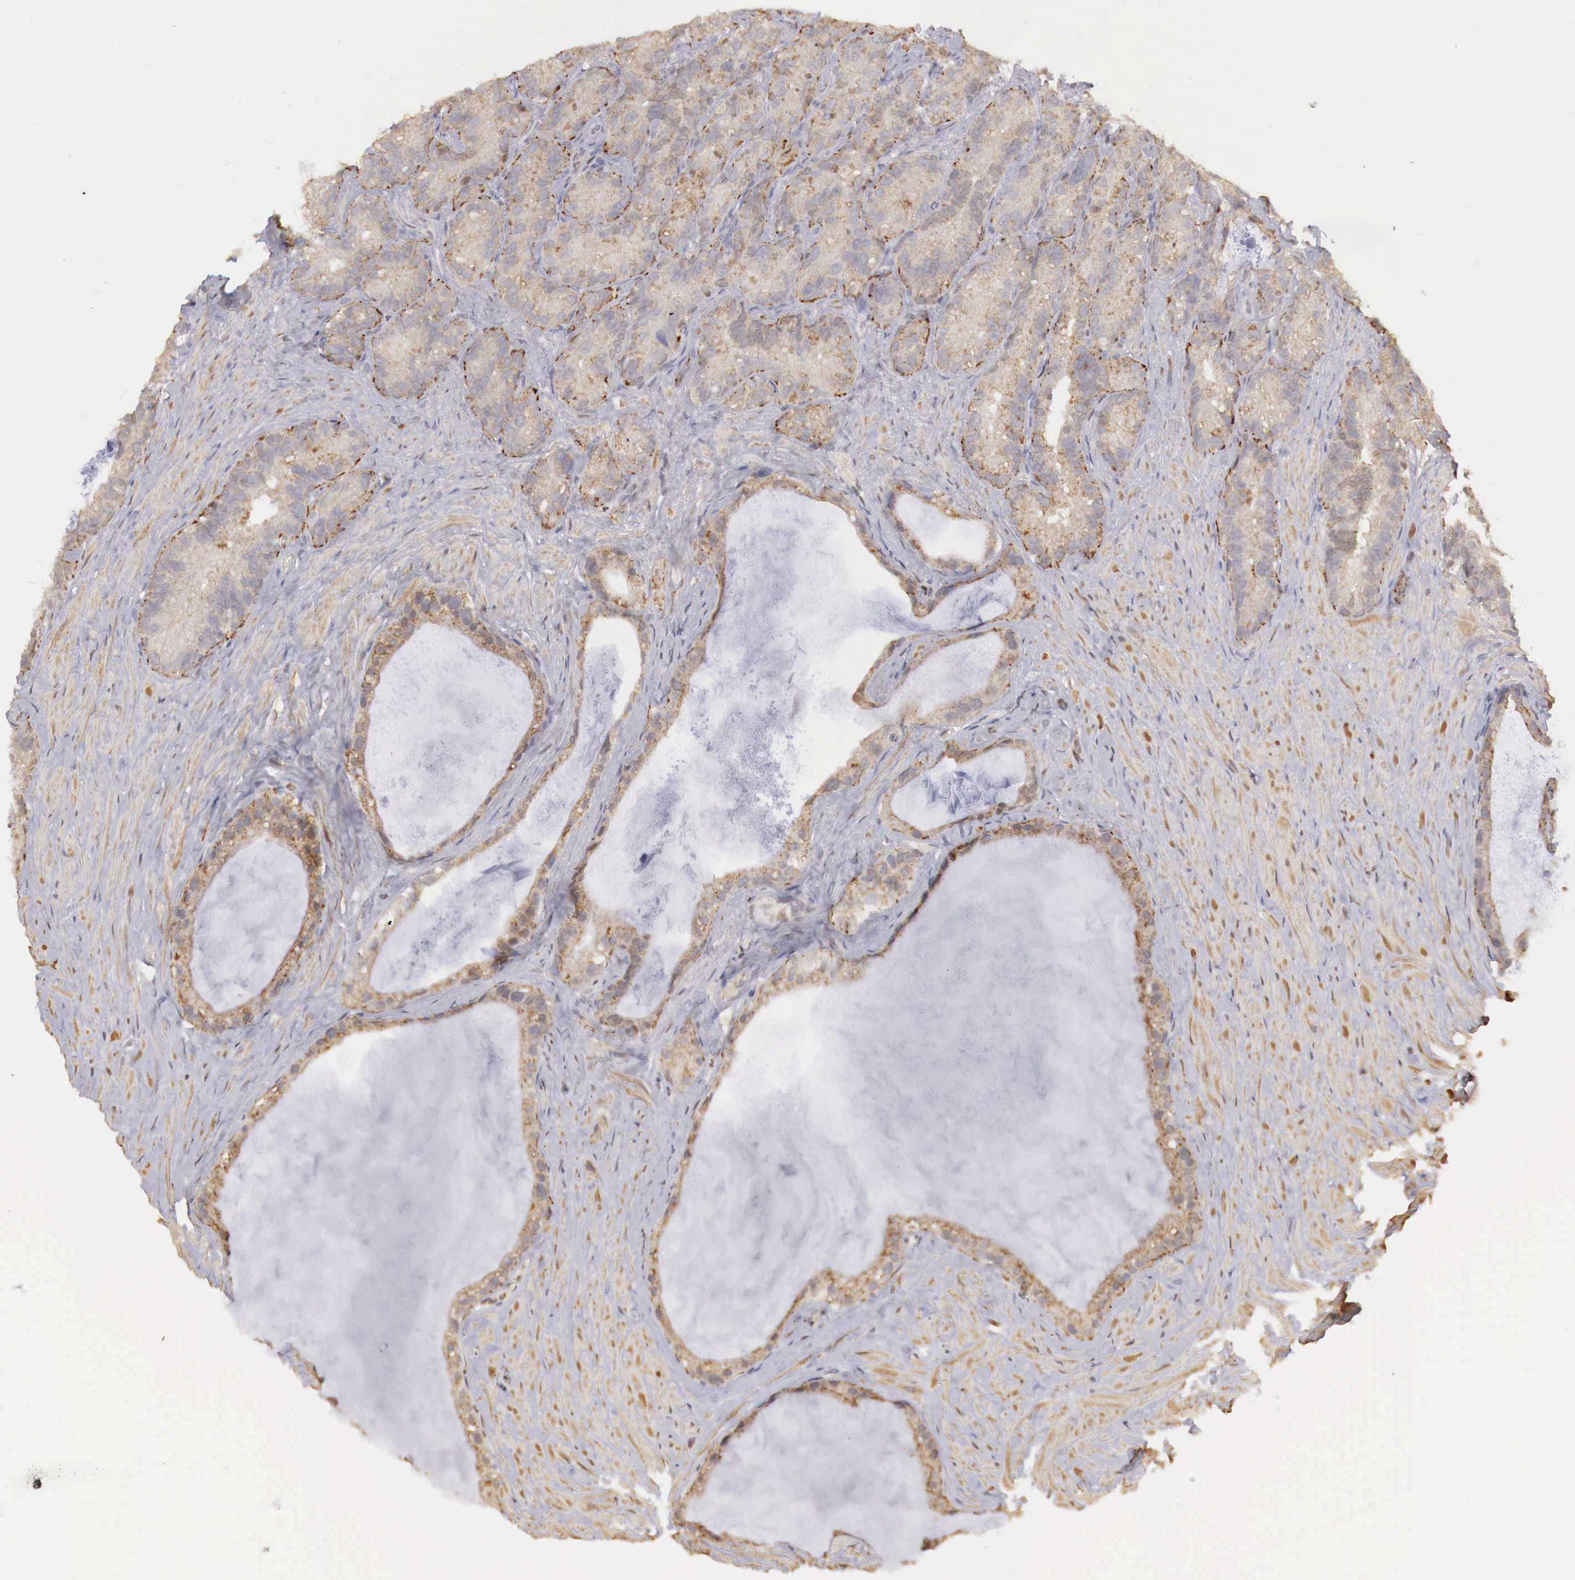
{"staining": {"intensity": "moderate", "quantity": ">75%", "location": "cytoplasmic/membranous"}, "tissue": "seminal vesicle", "cell_type": "Glandular cells", "image_type": "normal", "snomed": [{"axis": "morphology", "description": "Normal tissue, NOS"}, {"axis": "topography", "description": "Seminal veicle"}], "caption": "High-magnification brightfield microscopy of normal seminal vesicle stained with DAB (brown) and counterstained with hematoxylin (blue). glandular cells exhibit moderate cytoplasmic/membranous positivity is appreciated in about>75% of cells.", "gene": "TBC1D9", "patient": {"sex": "male", "age": 63}}